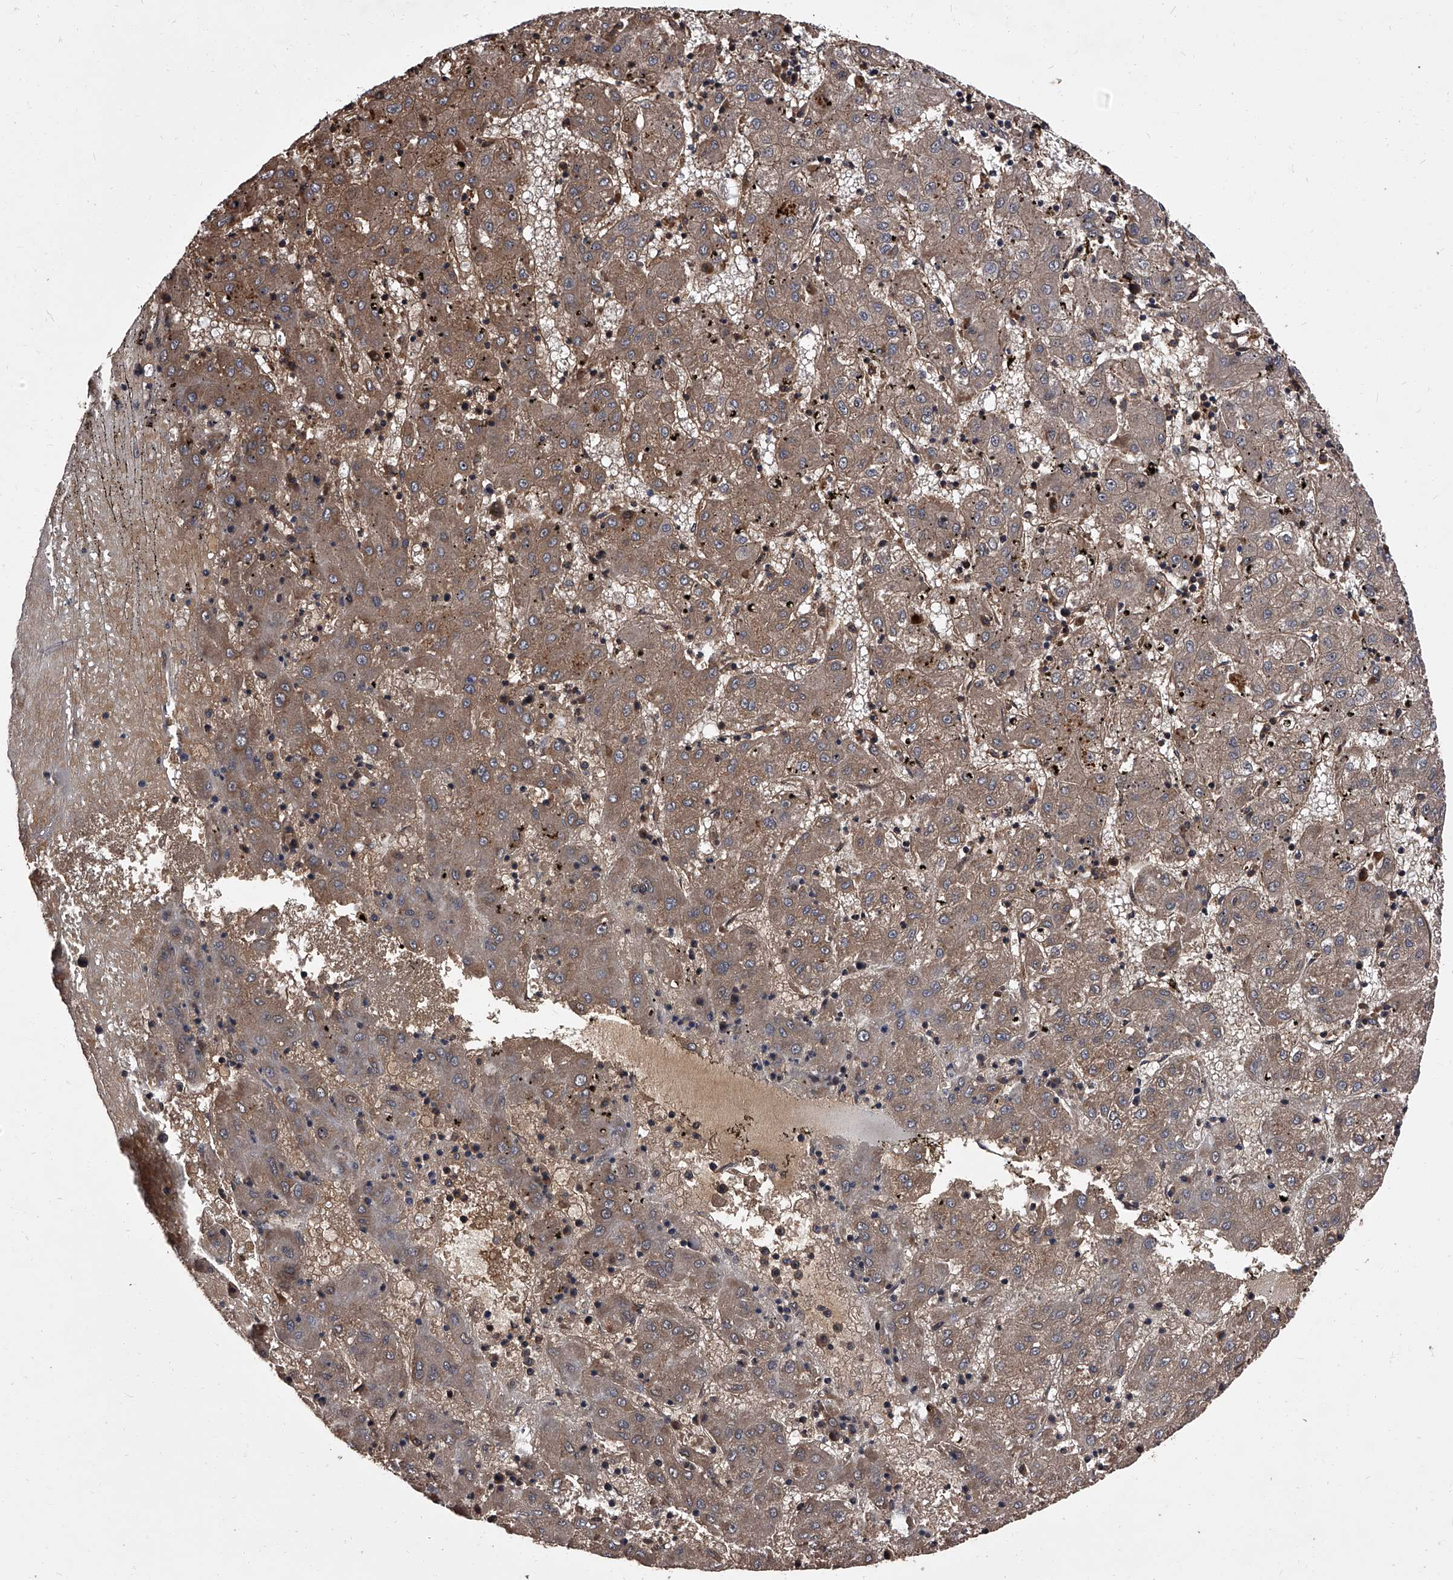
{"staining": {"intensity": "moderate", "quantity": ">75%", "location": "cytoplasmic/membranous"}, "tissue": "liver cancer", "cell_type": "Tumor cells", "image_type": "cancer", "snomed": [{"axis": "morphology", "description": "Carcinoma, Hepatocellular, NOS"}, {"axis": "topography", "description": "Liver"}], "caption": "IHC staining of liver cancer, which shows medium levels of moderate cytoplasmic/membranous staining in about >75% of tumor cells indicating moderate cytoplasmic/membranous protein positivity. The staining was performed using DAB (3,3'-diaminobenzidine) (brown) for protein detection and nuclei were counterstained in hematoxylin (blue).", "gene": "STK36", "patient": {"sex": "male", "age": 72}}